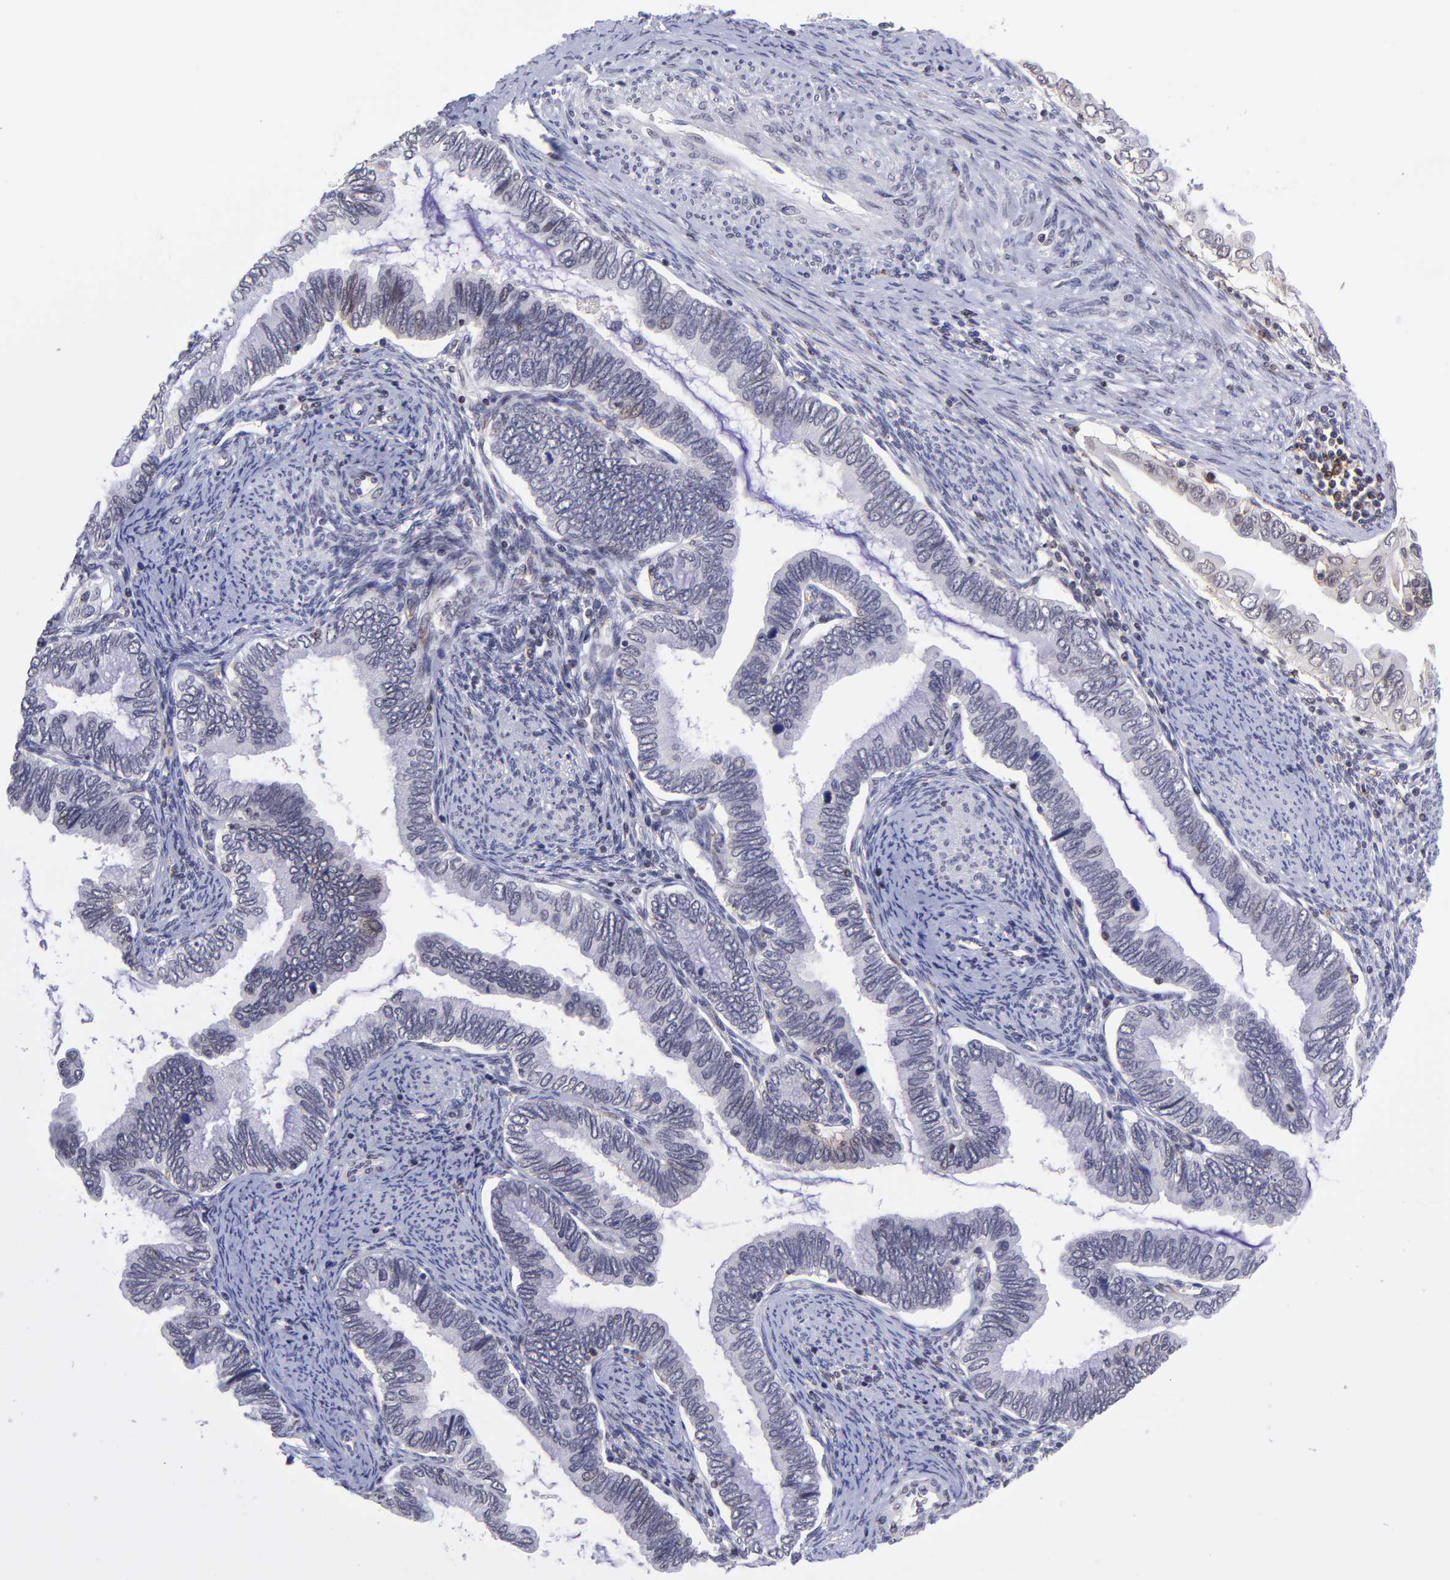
{"staining": {"intensity": "negative", "quantity": "none", "location": "none"}, "tissue": "cervical cancer", "cell_type": "Tumor cells", "image_type": "cancer", "snomed": [{"axis": "morphology", "description": "Adenocarcinoma, NOS"}, {"axis": "topography", "description": "Cervix"}], "caption": "Immunohistochemistry of cervical cancer shows no positivity in tumor cells.", "gene": "SOX6", "patient": {"sex": "female", "age": 49}}